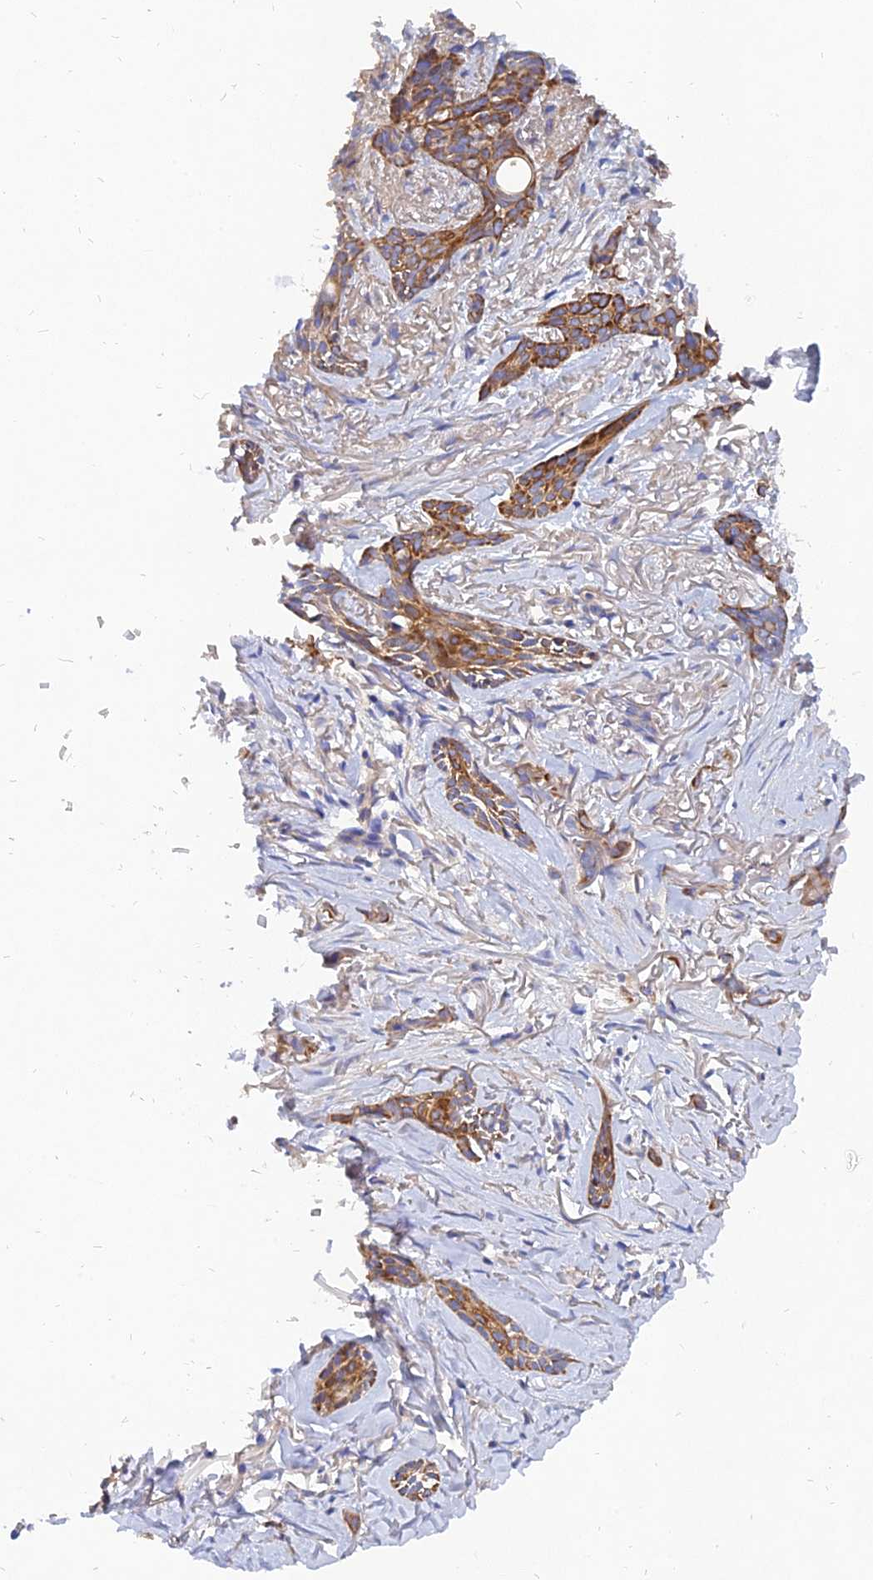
{"staining": {"intensity": "moderate", "quantity": ">75%", "location": "cytoplasmic/membranous"}, "tissue": "skin cancer", "cell_type": "Tumor cells", "image_type": "cancer", "snomed": [{"axis": "morphology", "description": "Basal cell carcinoma"}, {"axis": "topography", "description": "Skin"}], "caption": "Skin cancer (basal cell carcinoma) was stained to show a protein in brown. There is medium levels of moderate cytoplasmic/membranous expression in approximately >75% of tumor cells.", "gene": "MROH1", "patient": {"sex": "female", "age": 59}}